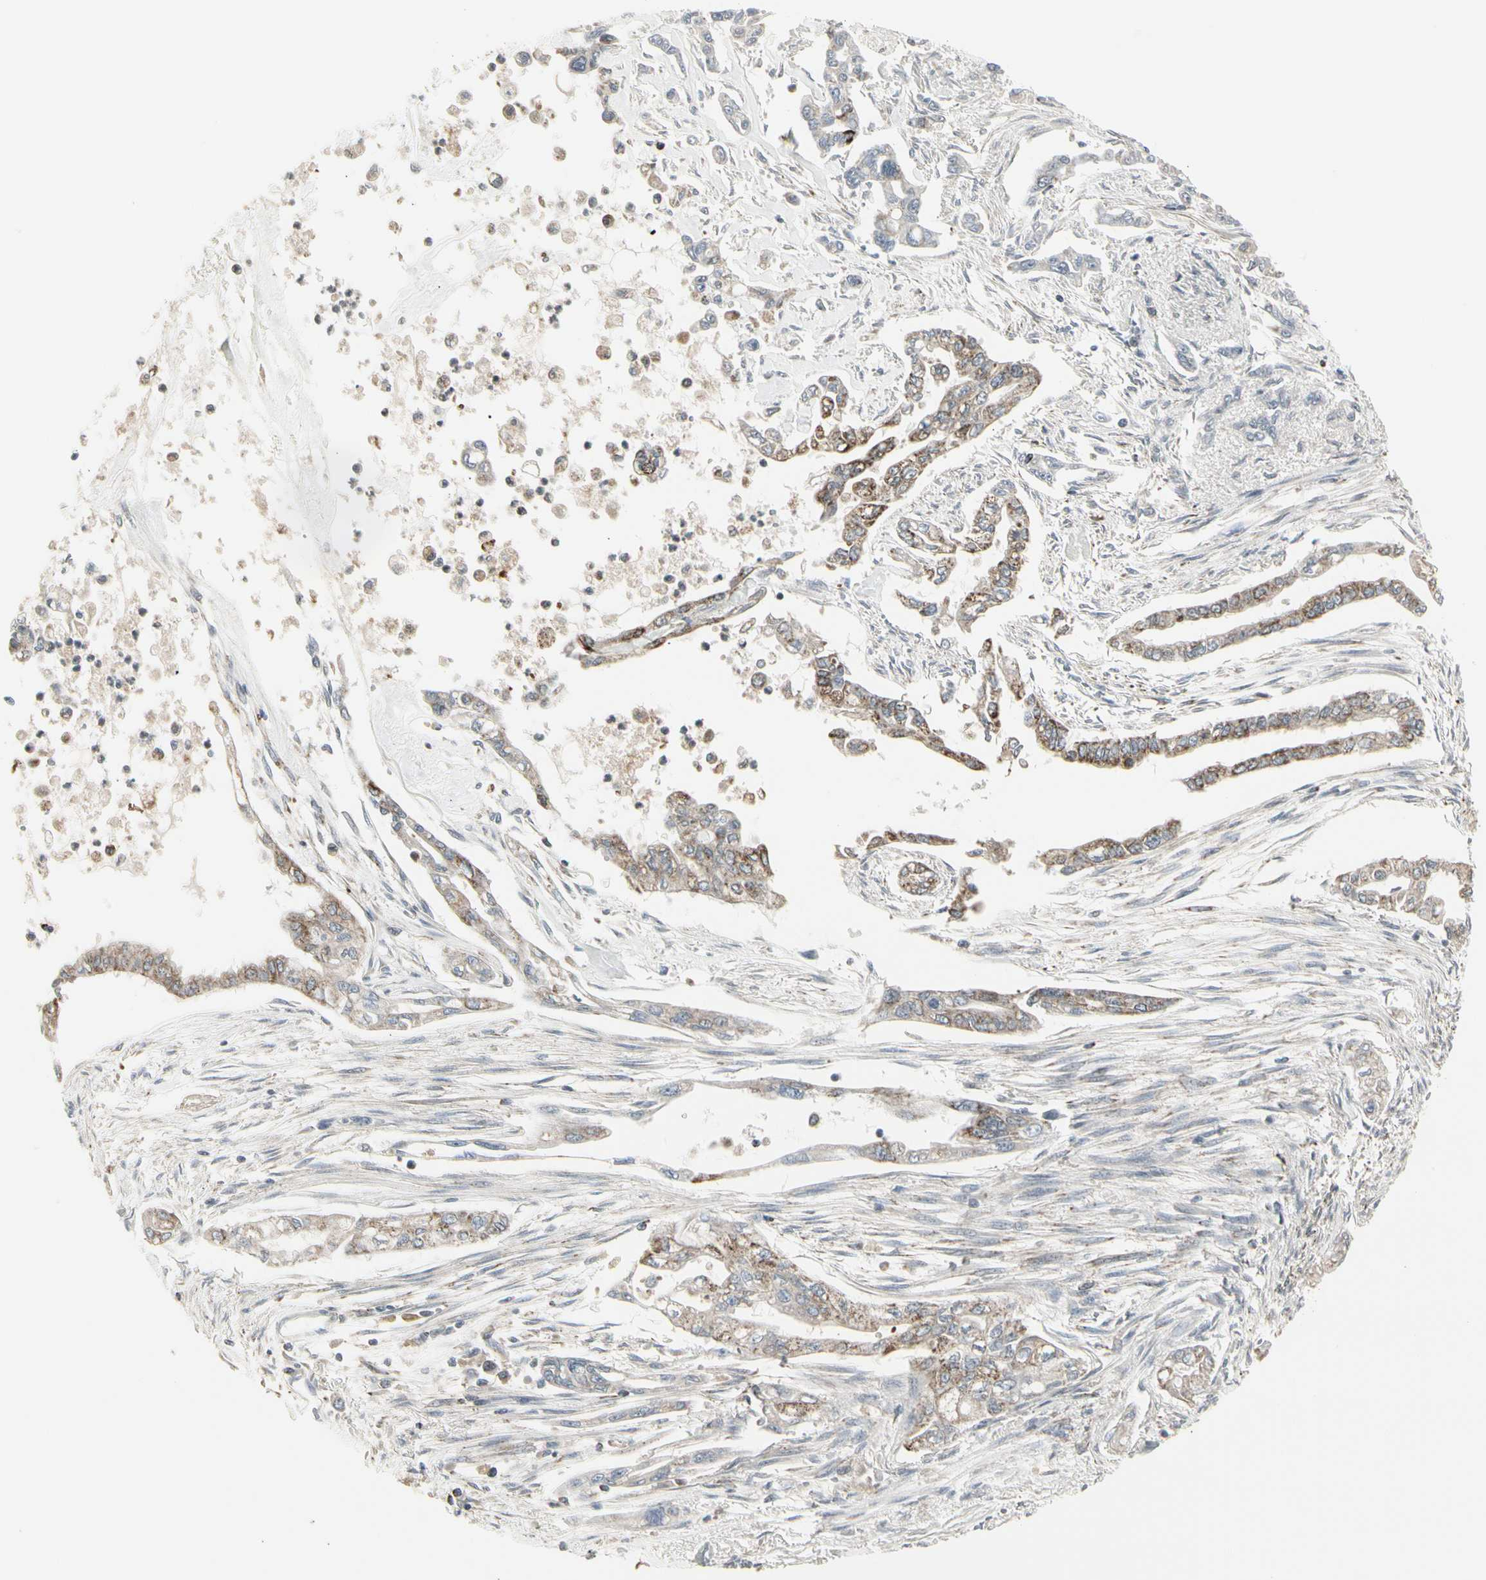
{"staining": {"intensity": "moderate", "quantity": "25%-75%", "location": "cytoplasmic/membranous"}, "tissue": "pancreatic cancer", "cell_type": "Tumor cells", "image_type": "cancer", "snomed": [{"axis": "morphology", "description": "Normal tissue, NOS"}, {"axis": "topography", "description": "Pancreas"}], "caption": "Pancreatic cancer stained with DAB (3,3'-diaminobenzidine) immunohistochemistry demonstrates medium levels of moderate cytoplasmic/membranous staining in approximately 25%-75% of tumor cells.", "gene": "TMEM176A", "patient": {"sex": "male", "age": 42}}